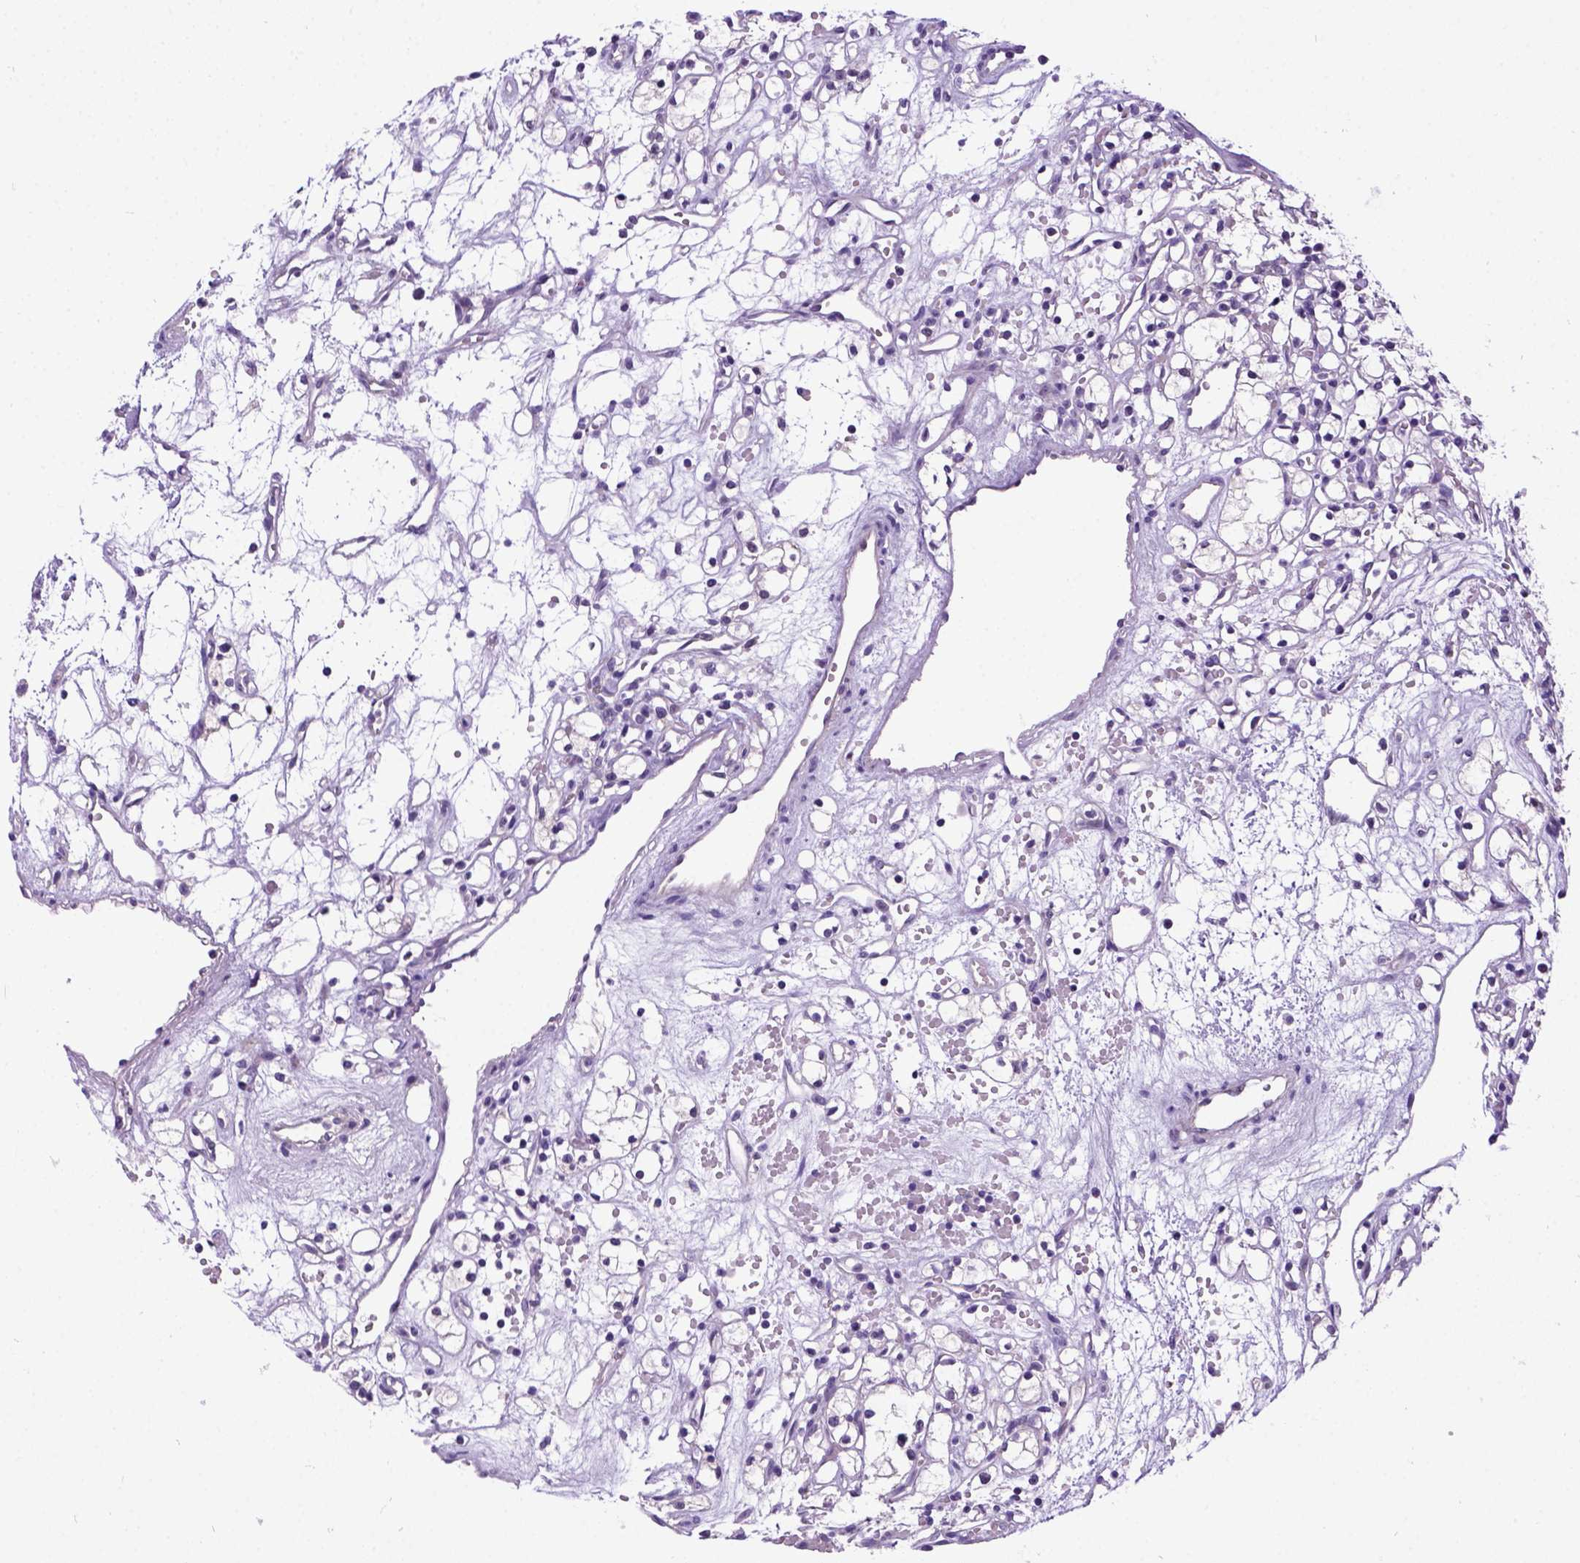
{"staining": {"intensity": "negative", "quantity": "none", "location": "none"}, "tissue": "renal cancer", "cell_type": "Tumor cells", "image_type": "cancer", "snomed": [{"axis": "morphology", "description": "Adenocarcinoma, NOS"}, {"axis": "topography", "description": "Kidney"}], "caption": "High magnification brightfield microscopy of renal adenocarcinoma stained with DAB (brown) and counterstained with hematoxylin (blue): tumor cells show no significant expression.", "gene": "NEK5", "patient": {"sex": "female", "age": 59}}